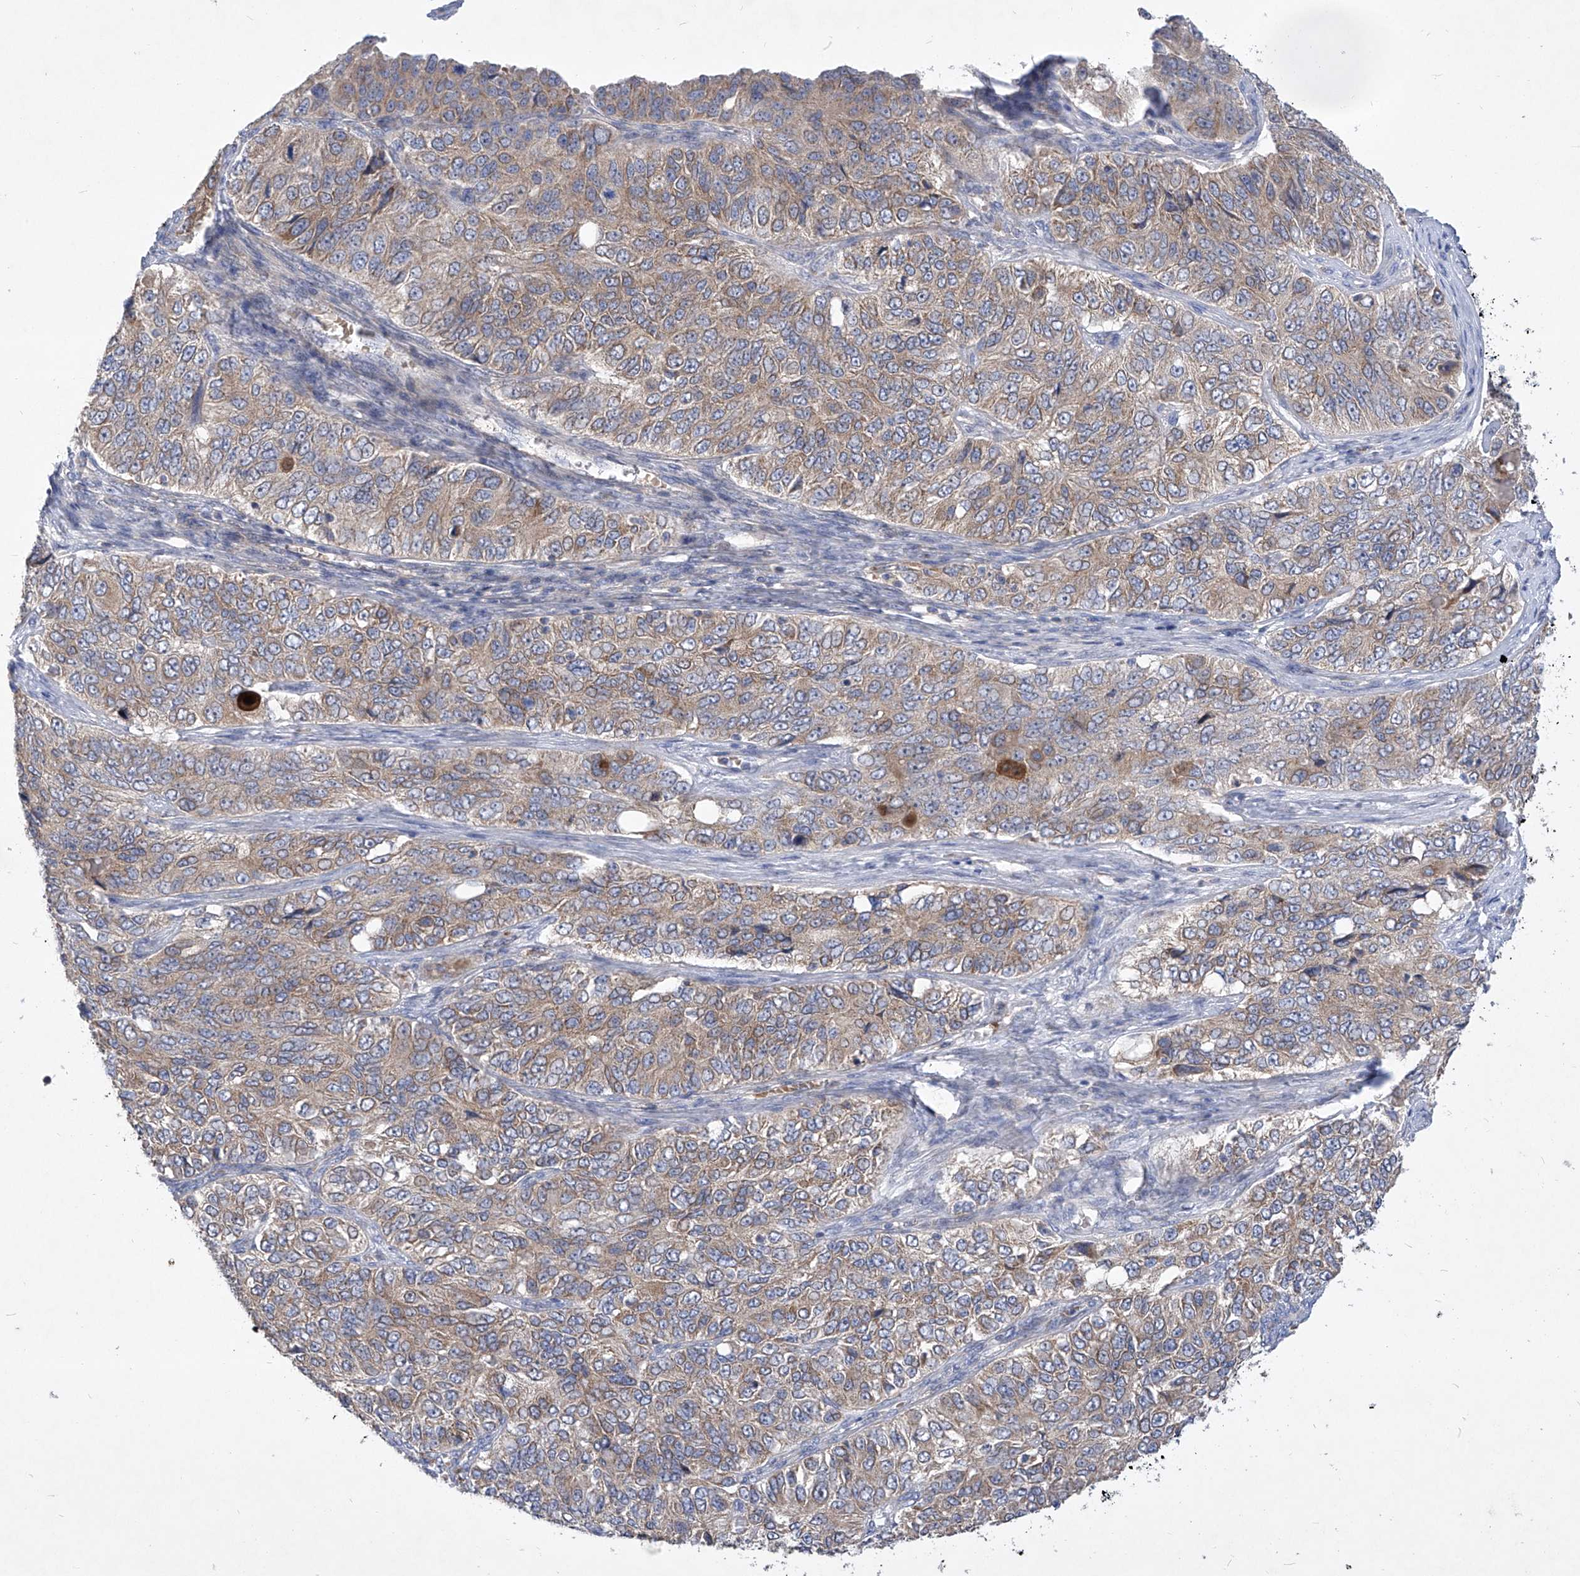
{"staining": {"intensity": "weak", "quantity": "25%-75%", "location": "cytoplasmic/membranous"}, "tissue": "ovarian cancer", "cell_type": "Tumor cells", "image_type": "cancer", "snomed": [{"axis": "morphology", "description": "Carcinoma, endometroid"}, {"axis": "topography", "description": "Ovary"}], "caption": "The micrograph displays staining of ovarian cancer, revealing weak cytoplasmic/membranous protein staining (brown color) within tumor cells. (Brightfield microscopy of DAB IHC at high magnification).", "gene": "COQ3", "patient": {"sex": "female", "age": 51}}